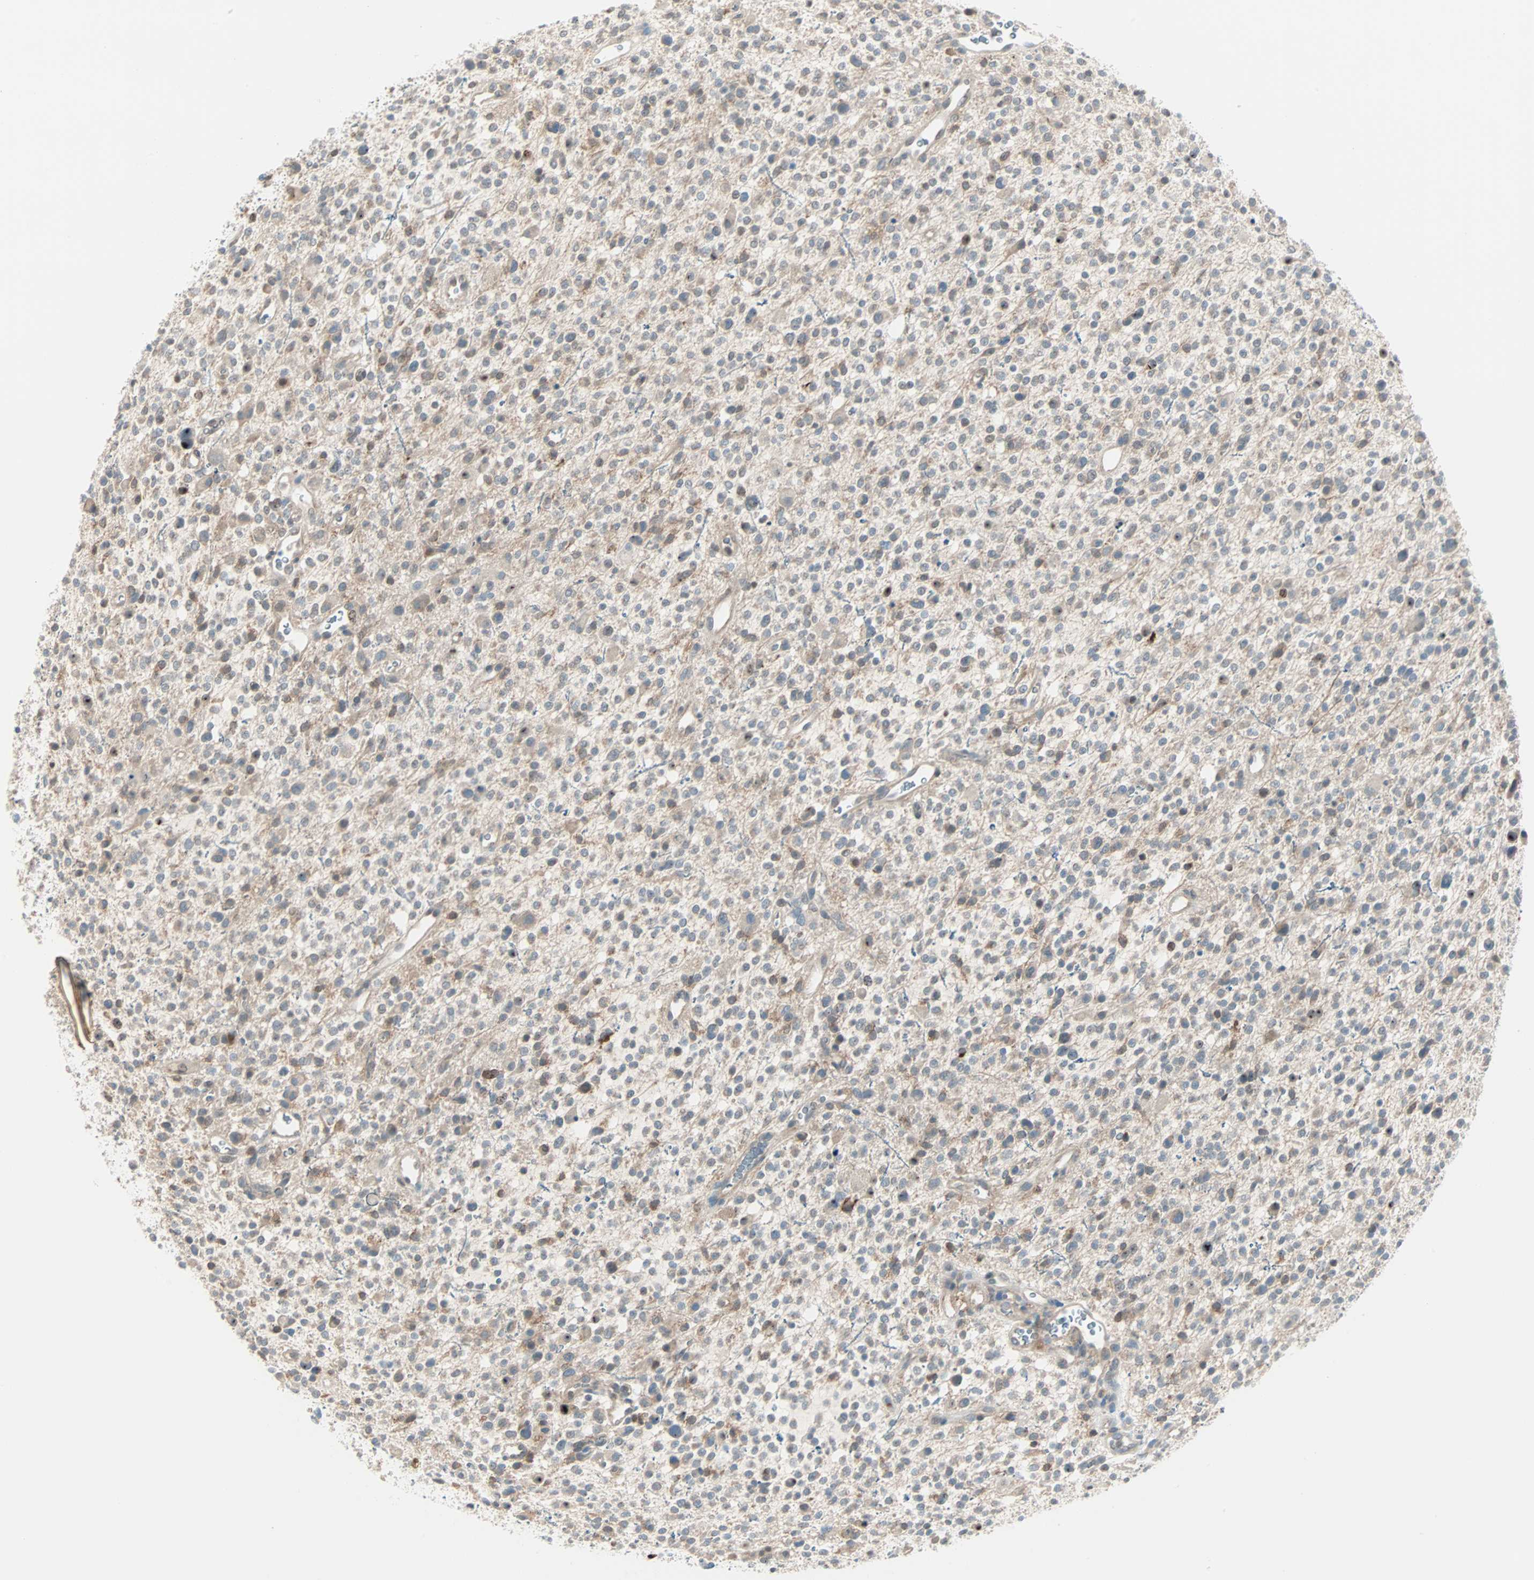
{"staining": {"intensity": "weak", "quantity": "25%-75%", "location": "cytoplasmic/membranous"}, "tissue": "glioma", "cell_type": "Tumor cells", "image_type": "cancer", "snomed": [{"axis": "morphology", "description": "Glioma, malignant, High grade"}, {"axis": "topography", "description": "Brain"}], "caption": "Glioma was stained to show a protein in brown. There is low levels of weak cytoplasmic/membranous positivity in approximately 25%-75% of tumor cells.", "gene": "SMIM8", "patient": {"sex": "male", "age": 48}}